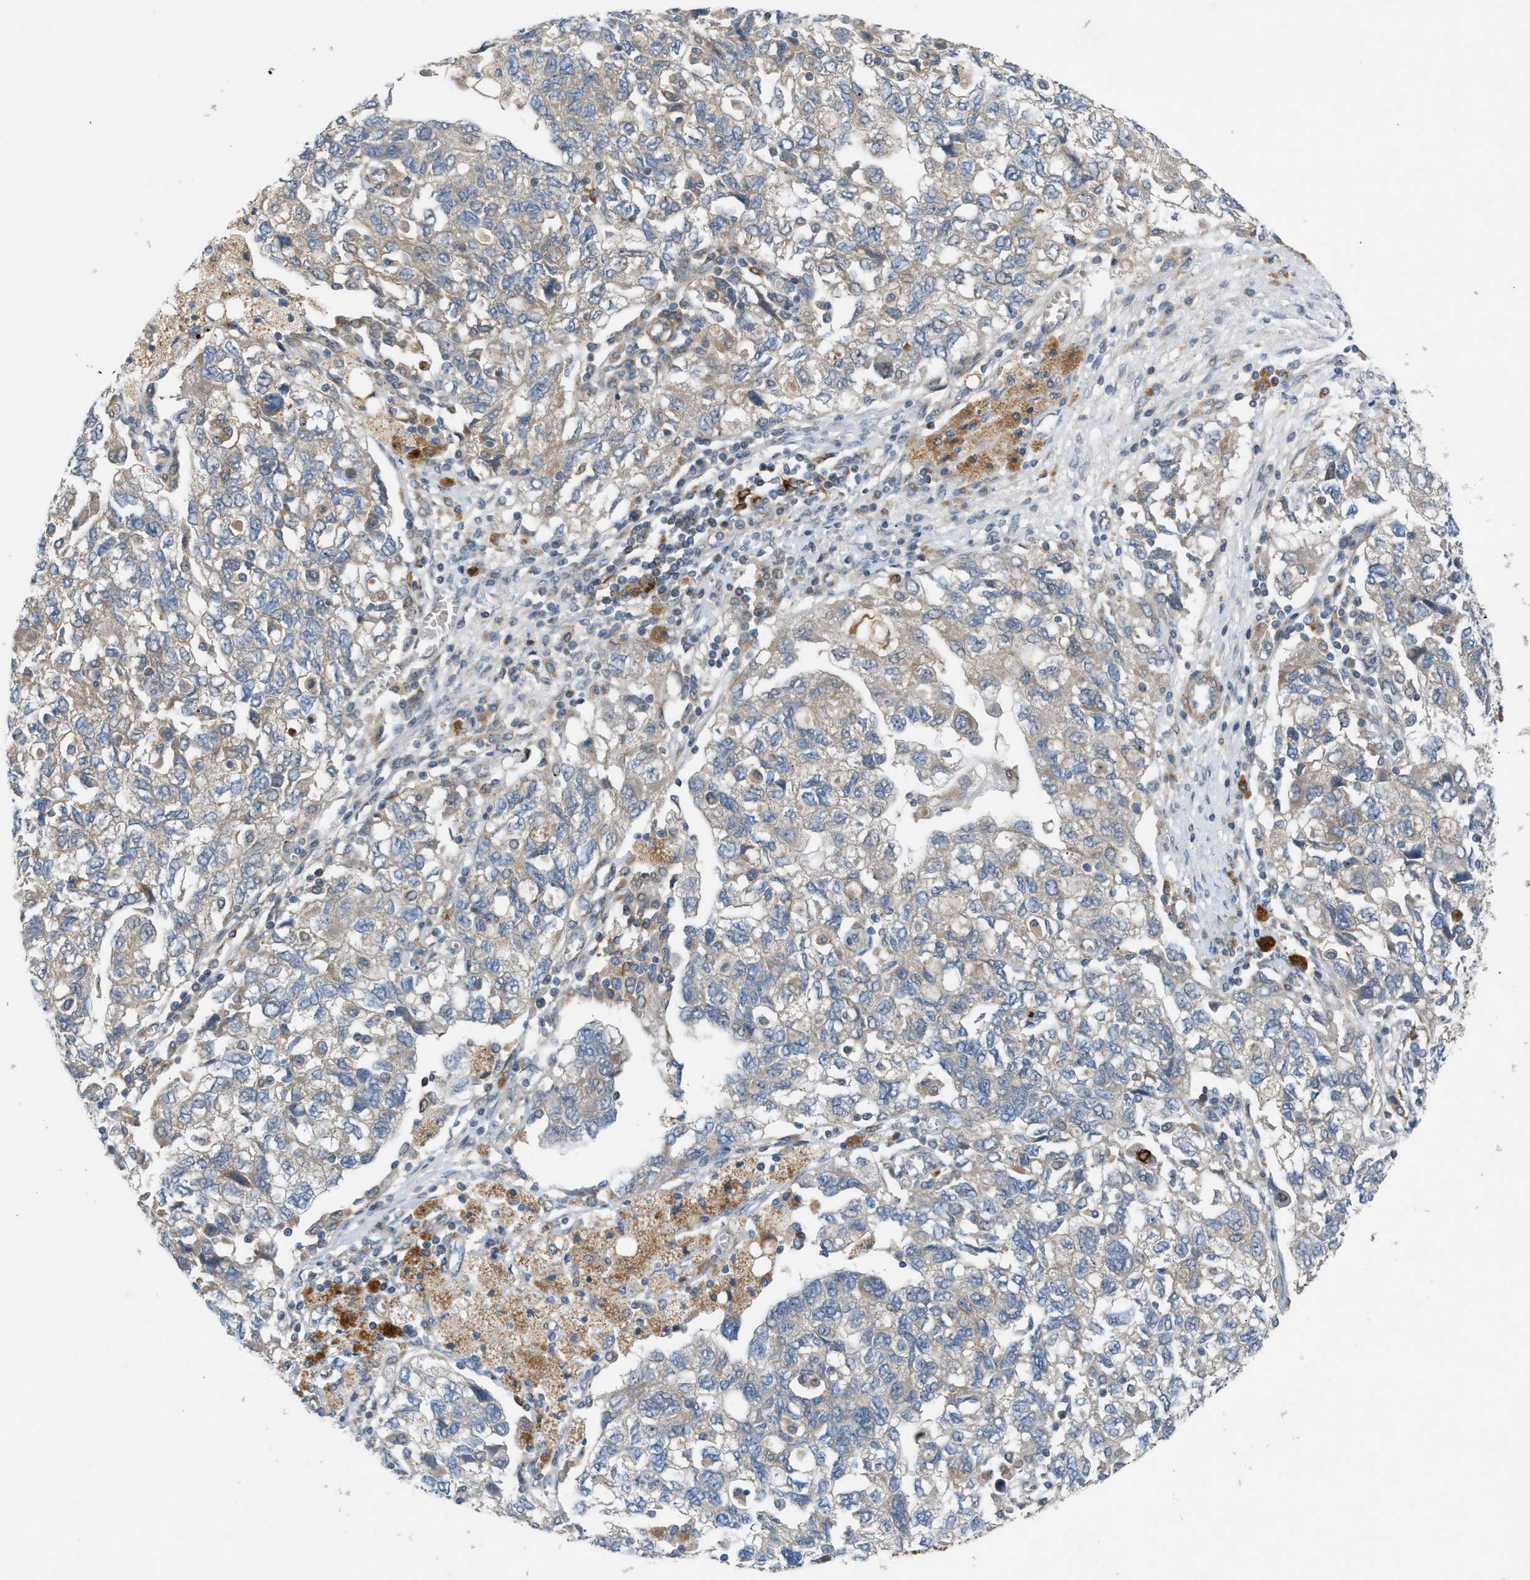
{"staining": {"intensity": "weak", "quantity": "<25%", "location": "cytoplasmic/membranous"}, "tissue": "ovarian cancer", "cell_type": "Tumor cells", "image_type": "cancer", "snomed": [{"axis": "morphology", "description": "Carcinoma, NOS"}, {"axis": "morphology", "description": "Cystadenocarcinoma, serous, NOS"}, {"axis": "topography", "description": "Ovary"}], "caption": "Tumor cells show no significant expression in ovarian carcinoma.", "gene": "CYB5D1", "patient": {"sex": "female", "age": 69}}